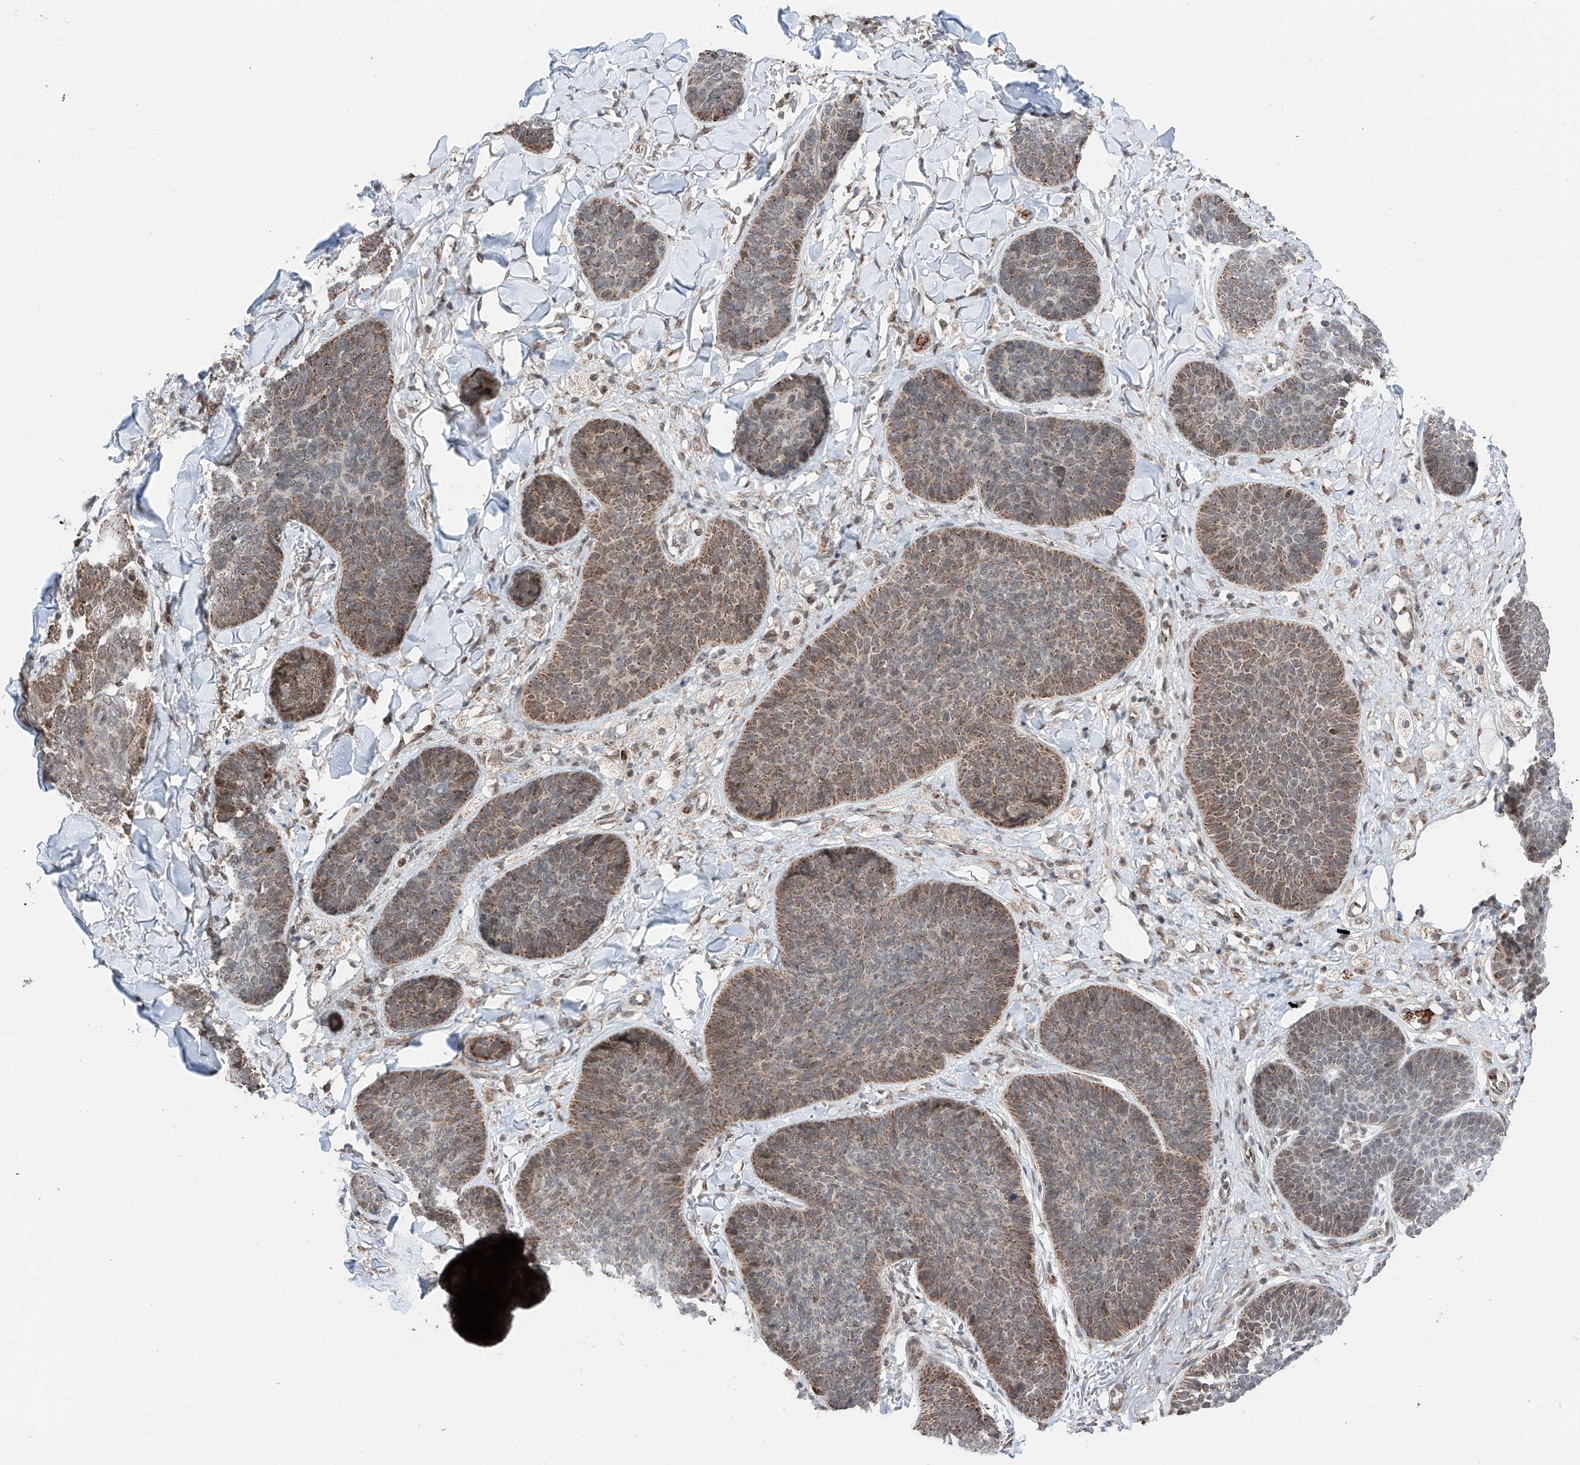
{"staining": {"intensity": "moderate", "quantity": ">75%", "location": "cytoplasmic/membranous"}, "tissue": "skin cancer", "cell_type": "Tumor cells", "image_type": "cancer", "snomed": [{"axis": "morphology", "description": "Basal cell carcinoma"}, {"axis": "topography", "description": "Skin"}], "caption": "Skin cancer (basal cell carcinoma) stained with a protein marker exhibits moderate staining in tumor cells.", "gene": "ZSCAN29", "patient": {"sex": "male", "age": 85}}